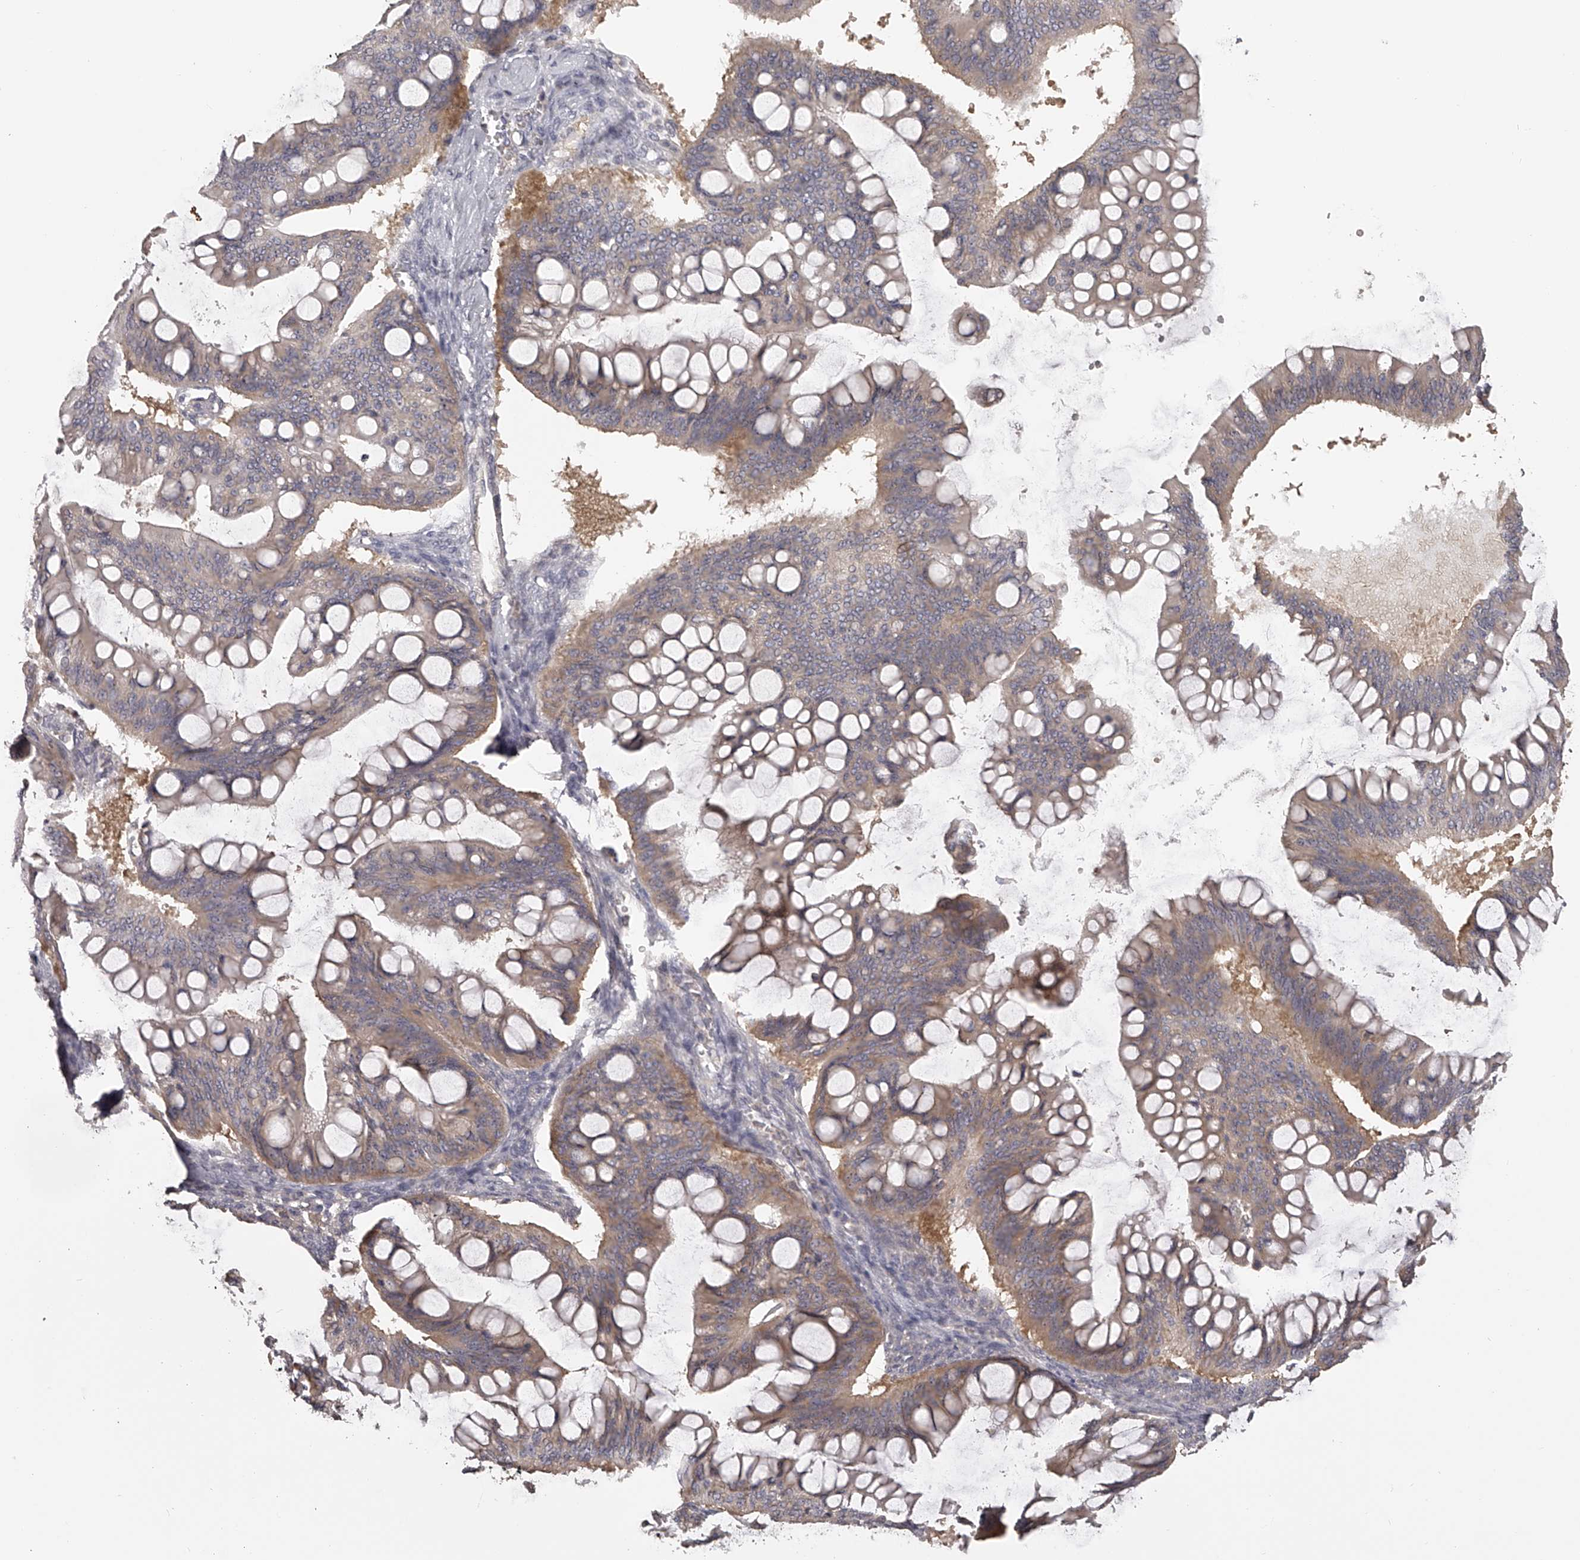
{"staining": {"intensity": "weak", "quantity": "25%-75%", "location": "cytoplasmic/membranous"}, "tissue": "ovarian cancer", "cell_type": "Tumor cells", "image_type": "cancer", "snomed": [{"axis": "morphology", "description": "Cystadenocarcinoma, mucinous, NOS"}, {"axis": "topography", "description": "Ovary"}], "caption": "This photomicrograph reveals IHC staining of human ovarian cancer, with low weak cytoplasmic/membranous staining in about 25%-75% of tumor cells.", "gene": "TNN", "patient": {"sex": "female", "age": 73}}